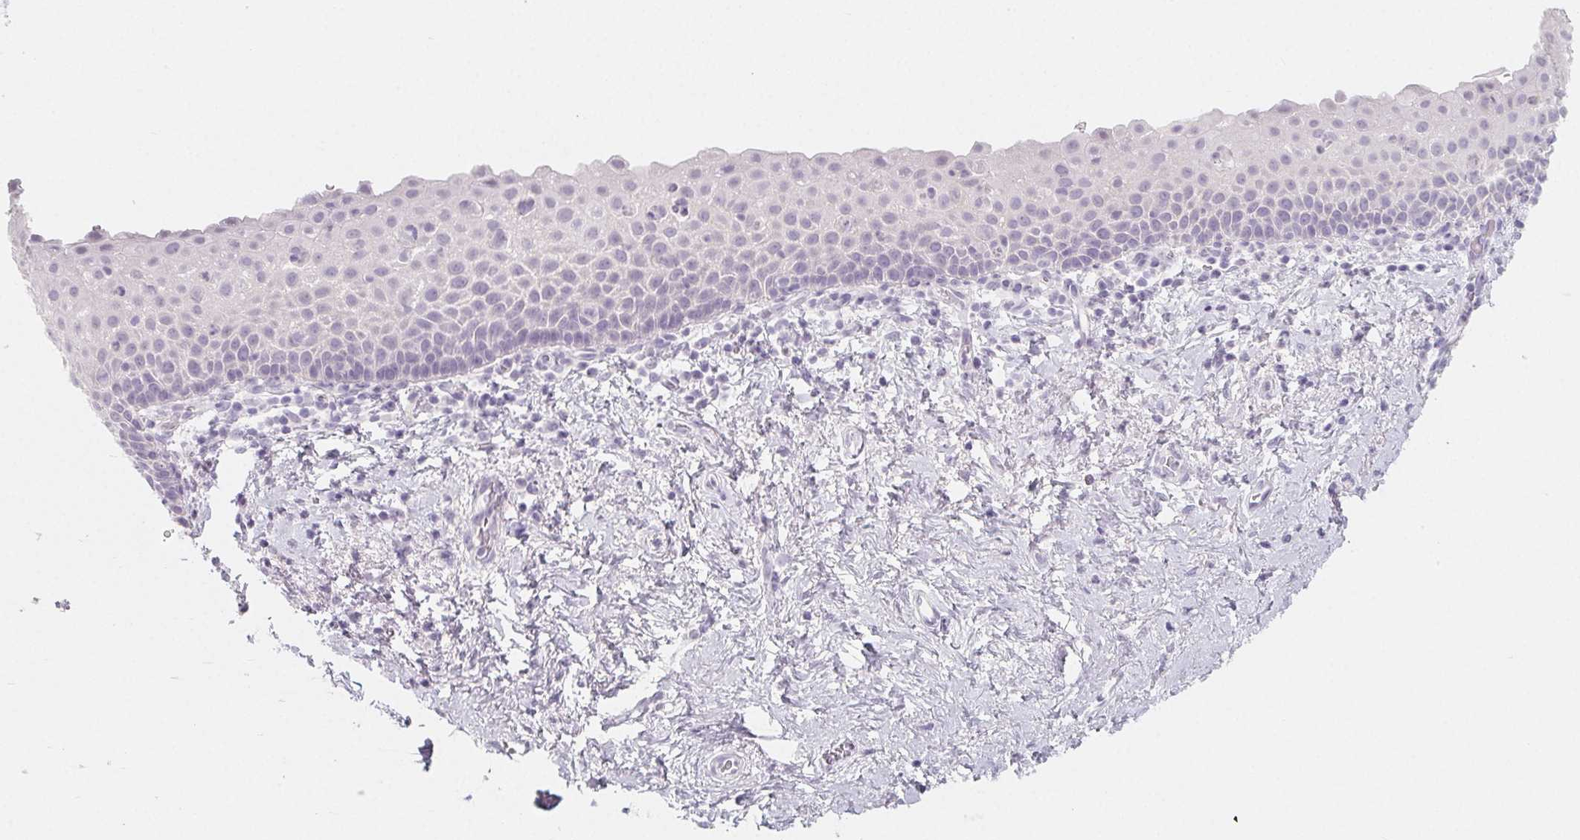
{"staining": {"intensity": "negative", "quantity": "none", "location": "none"}, "tissue": "vagina", "cell_type": "Squamous epithelial cells", "image_type": "normal", "snomed": [{"axis": "morphology", "description": "Normal tissue, NOS"}, {"axis": "topography", "description": "Vagina"}], "caption": "Squamous epithelial cells show no significant positivity in benign vagina.", "gene": "SH3GL2", "patient": {"sex": "female", "age": 61}}